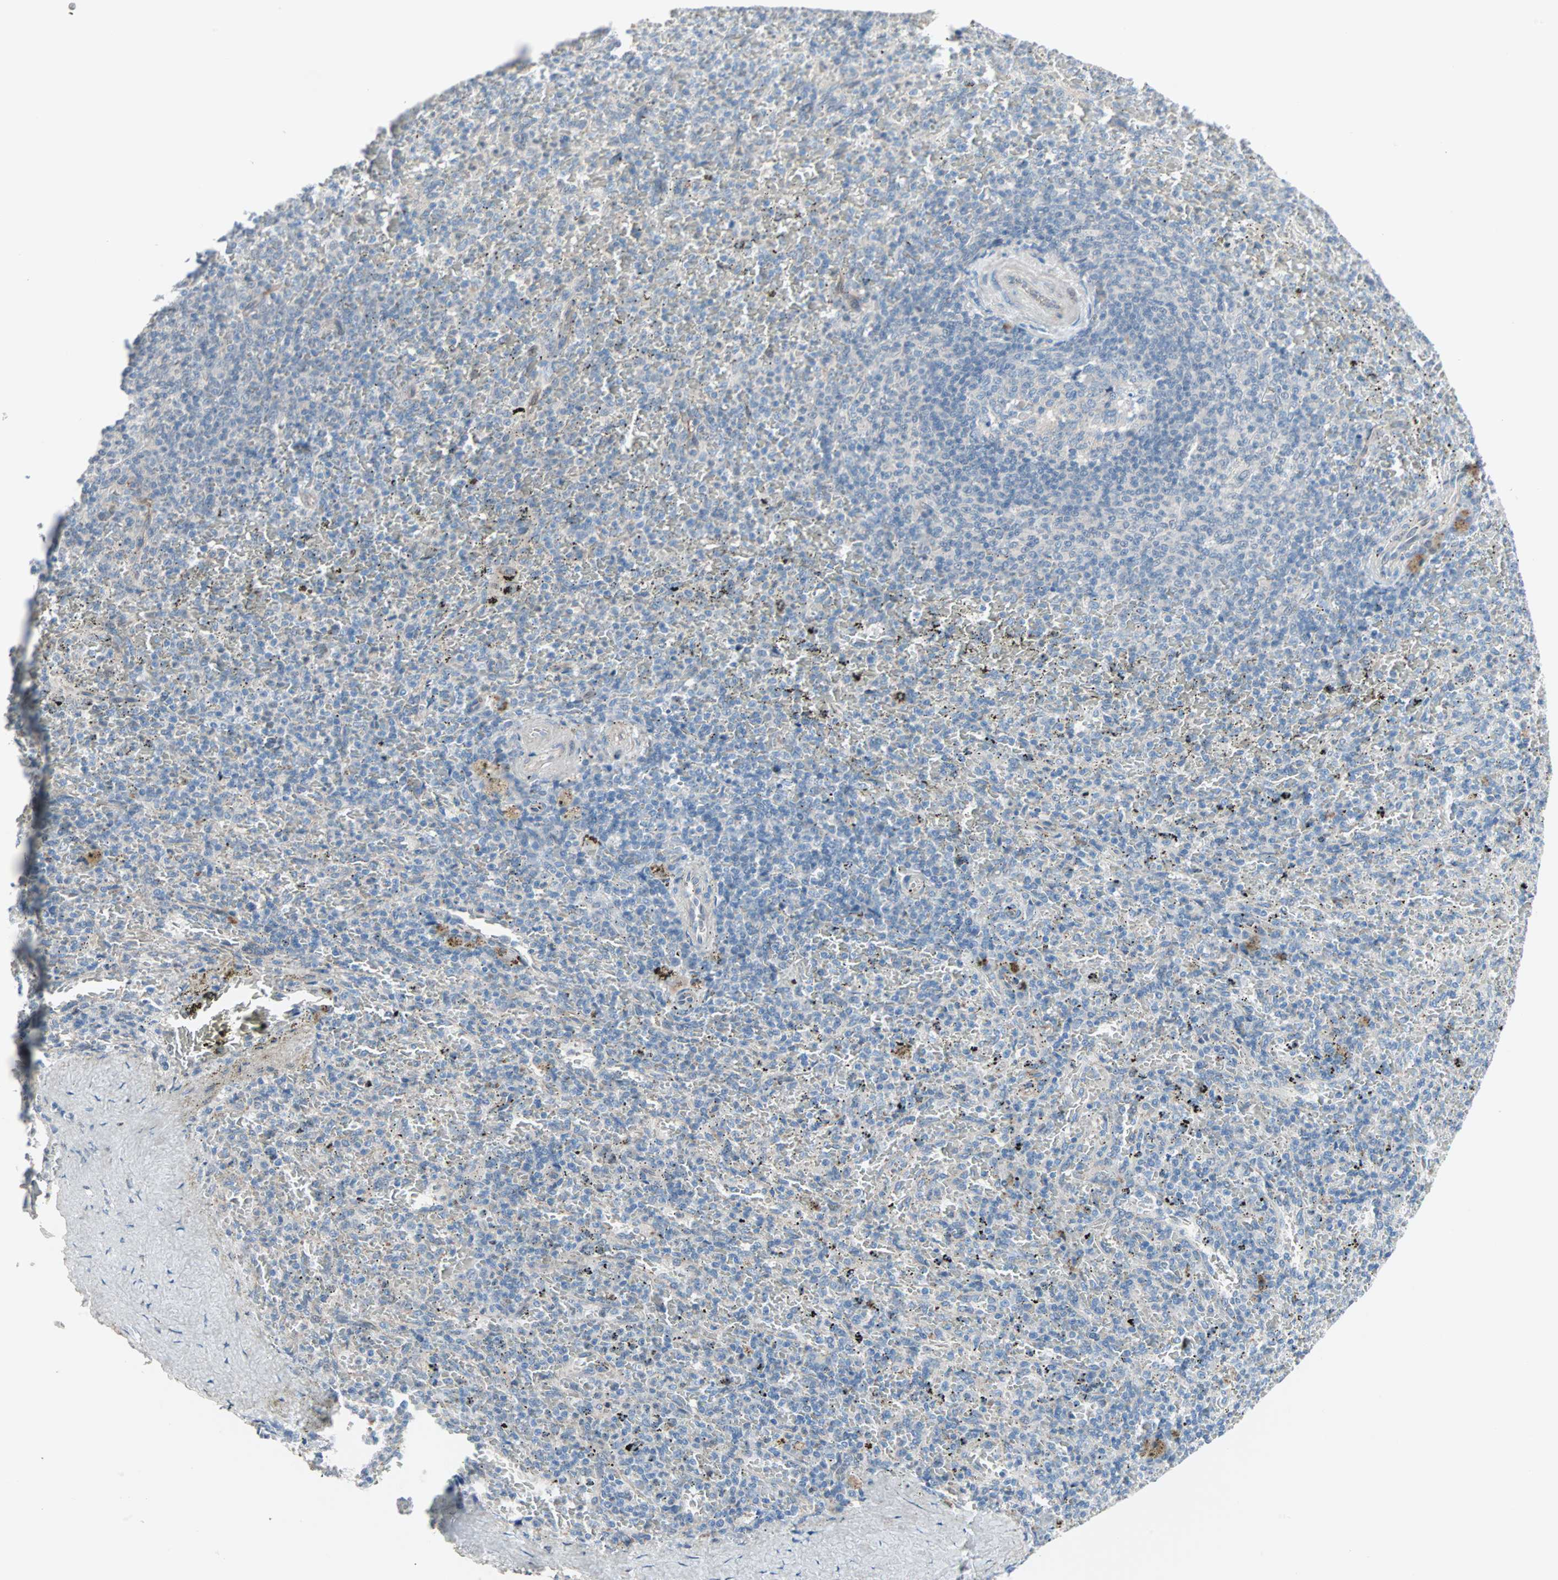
{"staining": {"intensity": "negative", "quantity": "none", "location": "none"}, "tissue": "spleen", "cell_type": "Cells in red pulp", "image_type": "normal", "snomed": [{"axis": "morphology", "description": "Normal tissue, NOS"}, {"axis": "topography", "description": "Spleen"}], "caption": "Cells in red pulp are negative for brown protein staining in normal spleen. (Stains: DAB (3,3'-diaminobenzidine) IHC with hematoxylin counter stain, Microscopy: brightfield microscopy at high magnification).", "gene": "CAND2", "patient": {"sex": "female", "age": 43}}